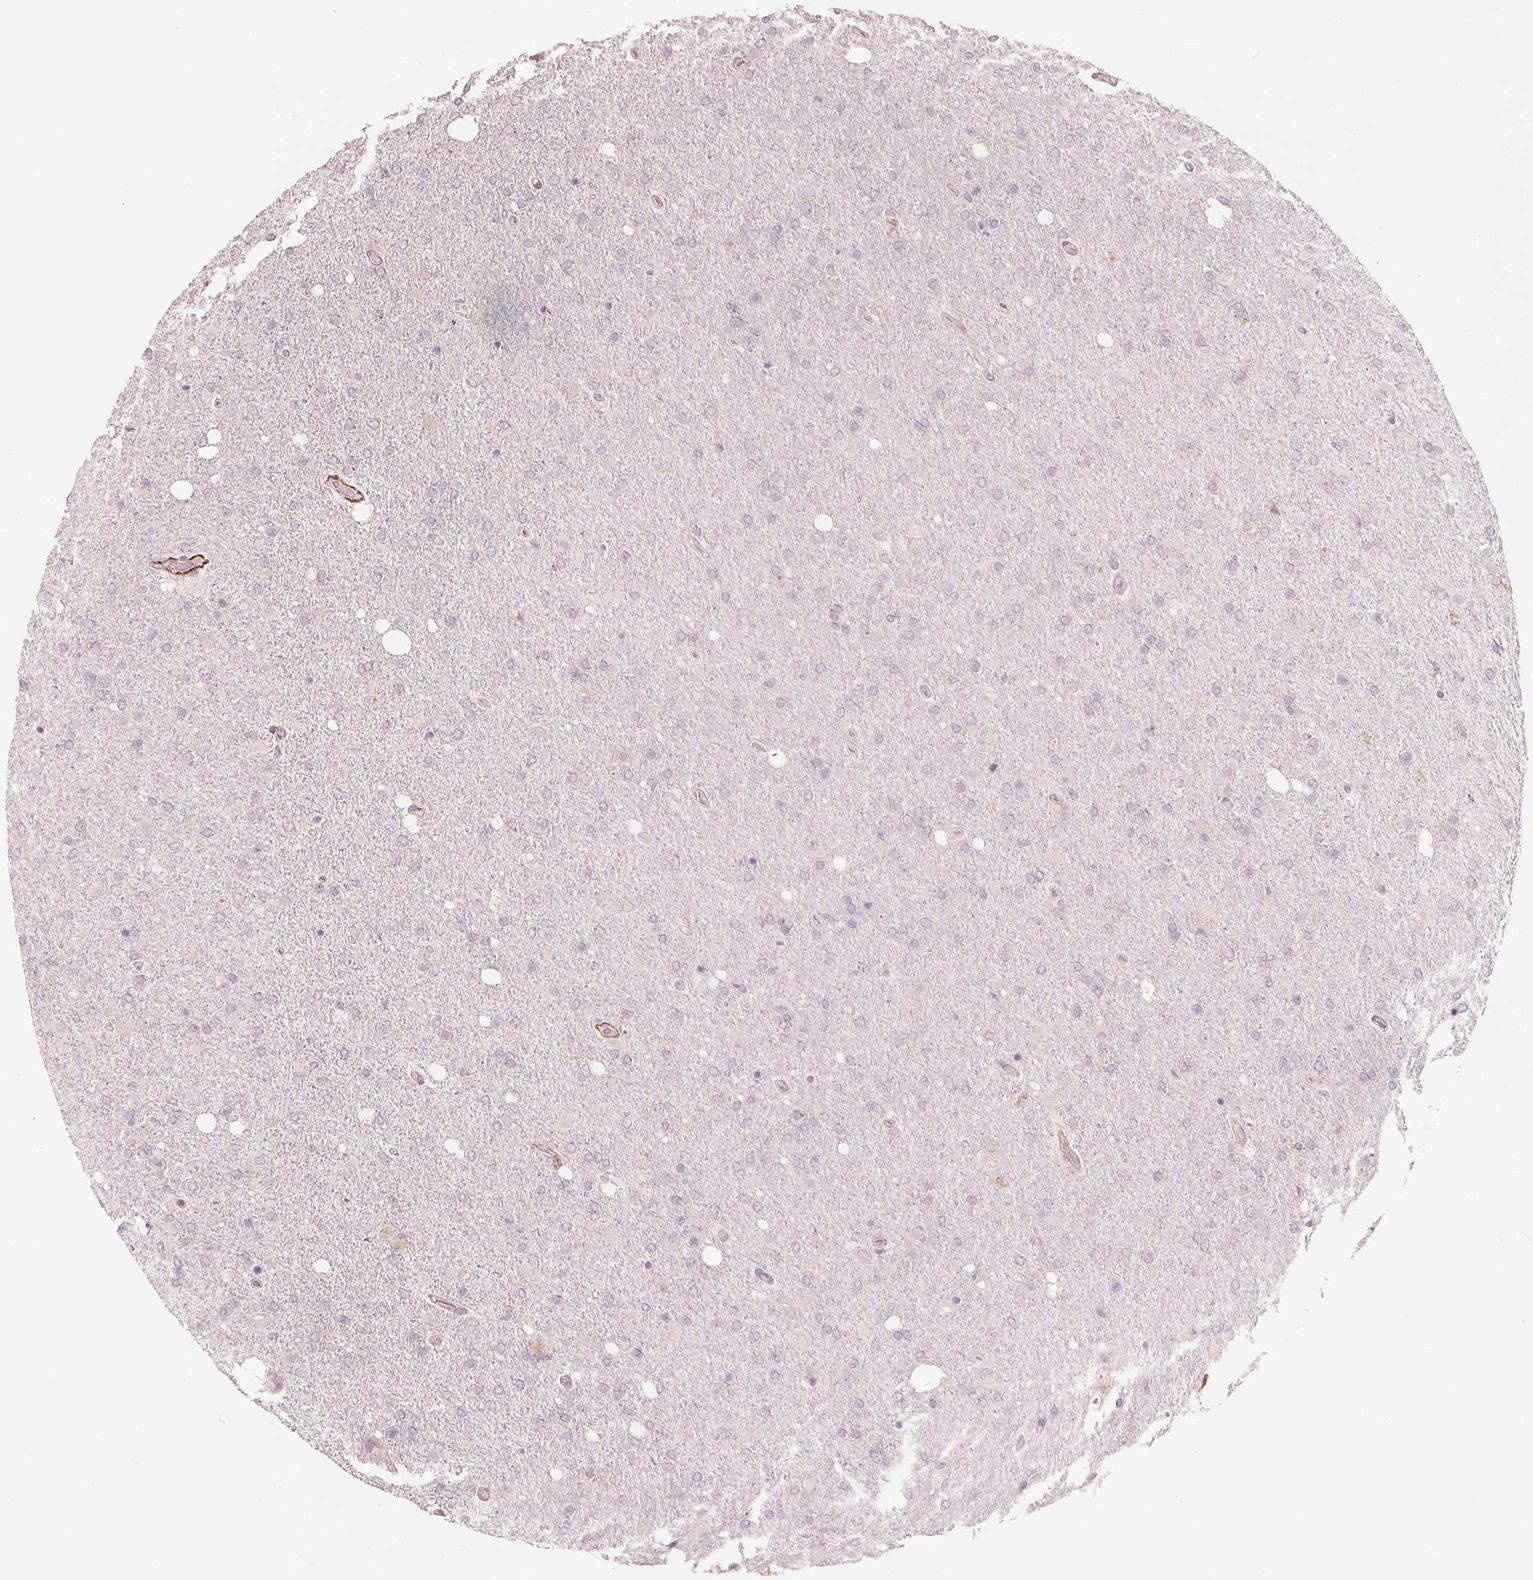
{"staining": {"intensity": "negative", "quantity": "none", "location": "none"}, "tissue": "glioma", "cell_type": "Tumor cells", "image_type": "cancer", "snomed": [{"axis": "morphology", "description": "Glioma, malignant, High grade"}, {"axis": "topography", "description": "Cerebral cortex"}], "caption": "Tumor cells are negative for brown protein staining in malignant glioma (high-grade).", "gene": "MIER3", "patient": {"sex": "male", "age": 70}}